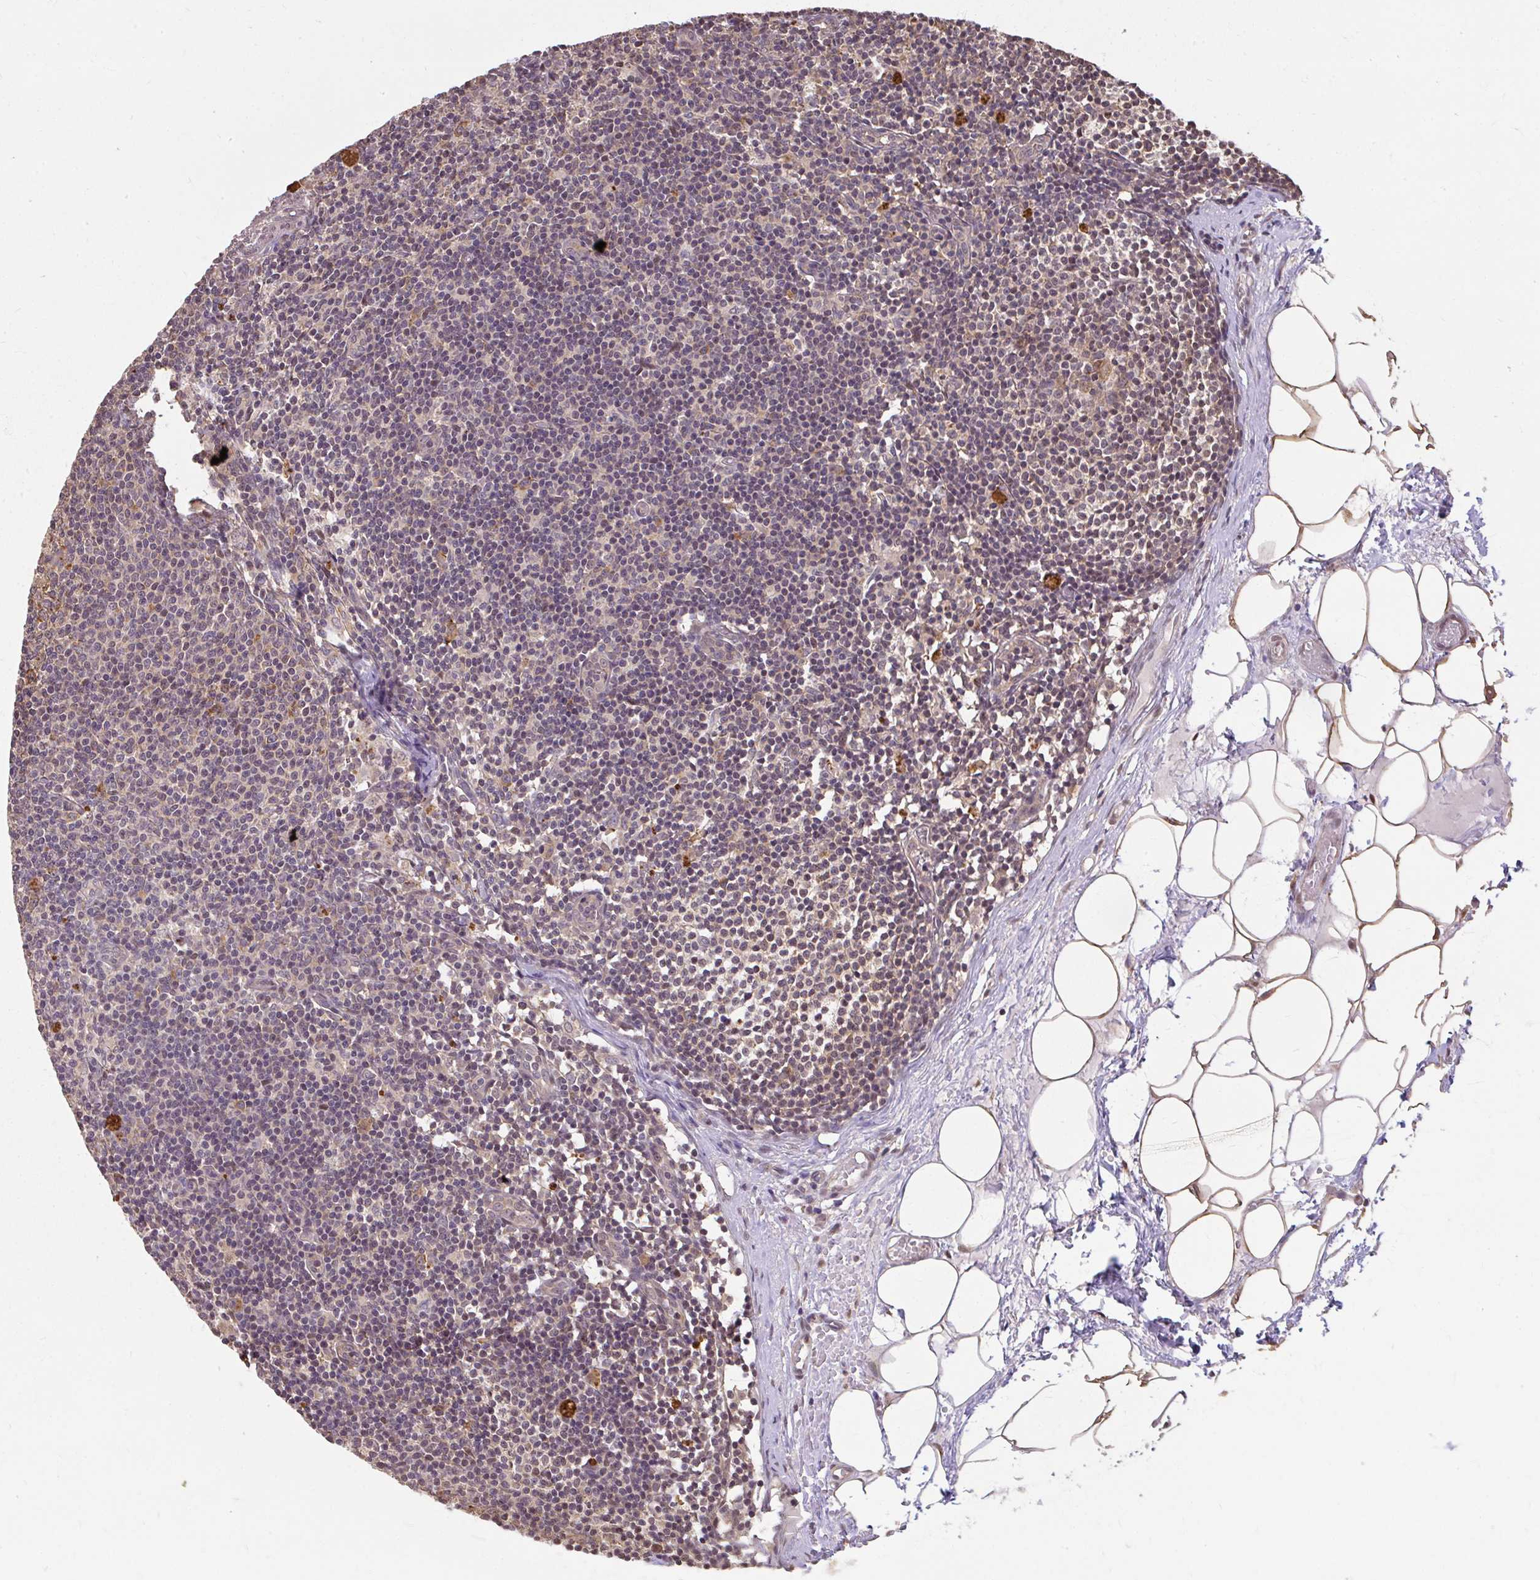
{"staining": {"intensity": "moderate", "quantity": ">75%", "location": "cytoplasmic/membranous"}, "tissue": "lymph node", "cell_type": "Germinal center cells", "image_type": "normal", "snomed": [{"axis": "morphology", "description": "Normal tissue, NOS"}, {"axis": "topography", "description": "Lymph node"}], "caption": "Immunohistochemistry (IHC) of unremarkable human lymph node reveals medium levels of moderate cytoplasmic/membranous positivity in approximately >75% of germinal center cells. Using DAB (3,3'-diaminobenzidine) (brown) and hematoxylin (blue) stains, captured at high magnification using brightfield microscopy.", "gene": "LARS2", "patient": {"sex": "male", "age": 49}}